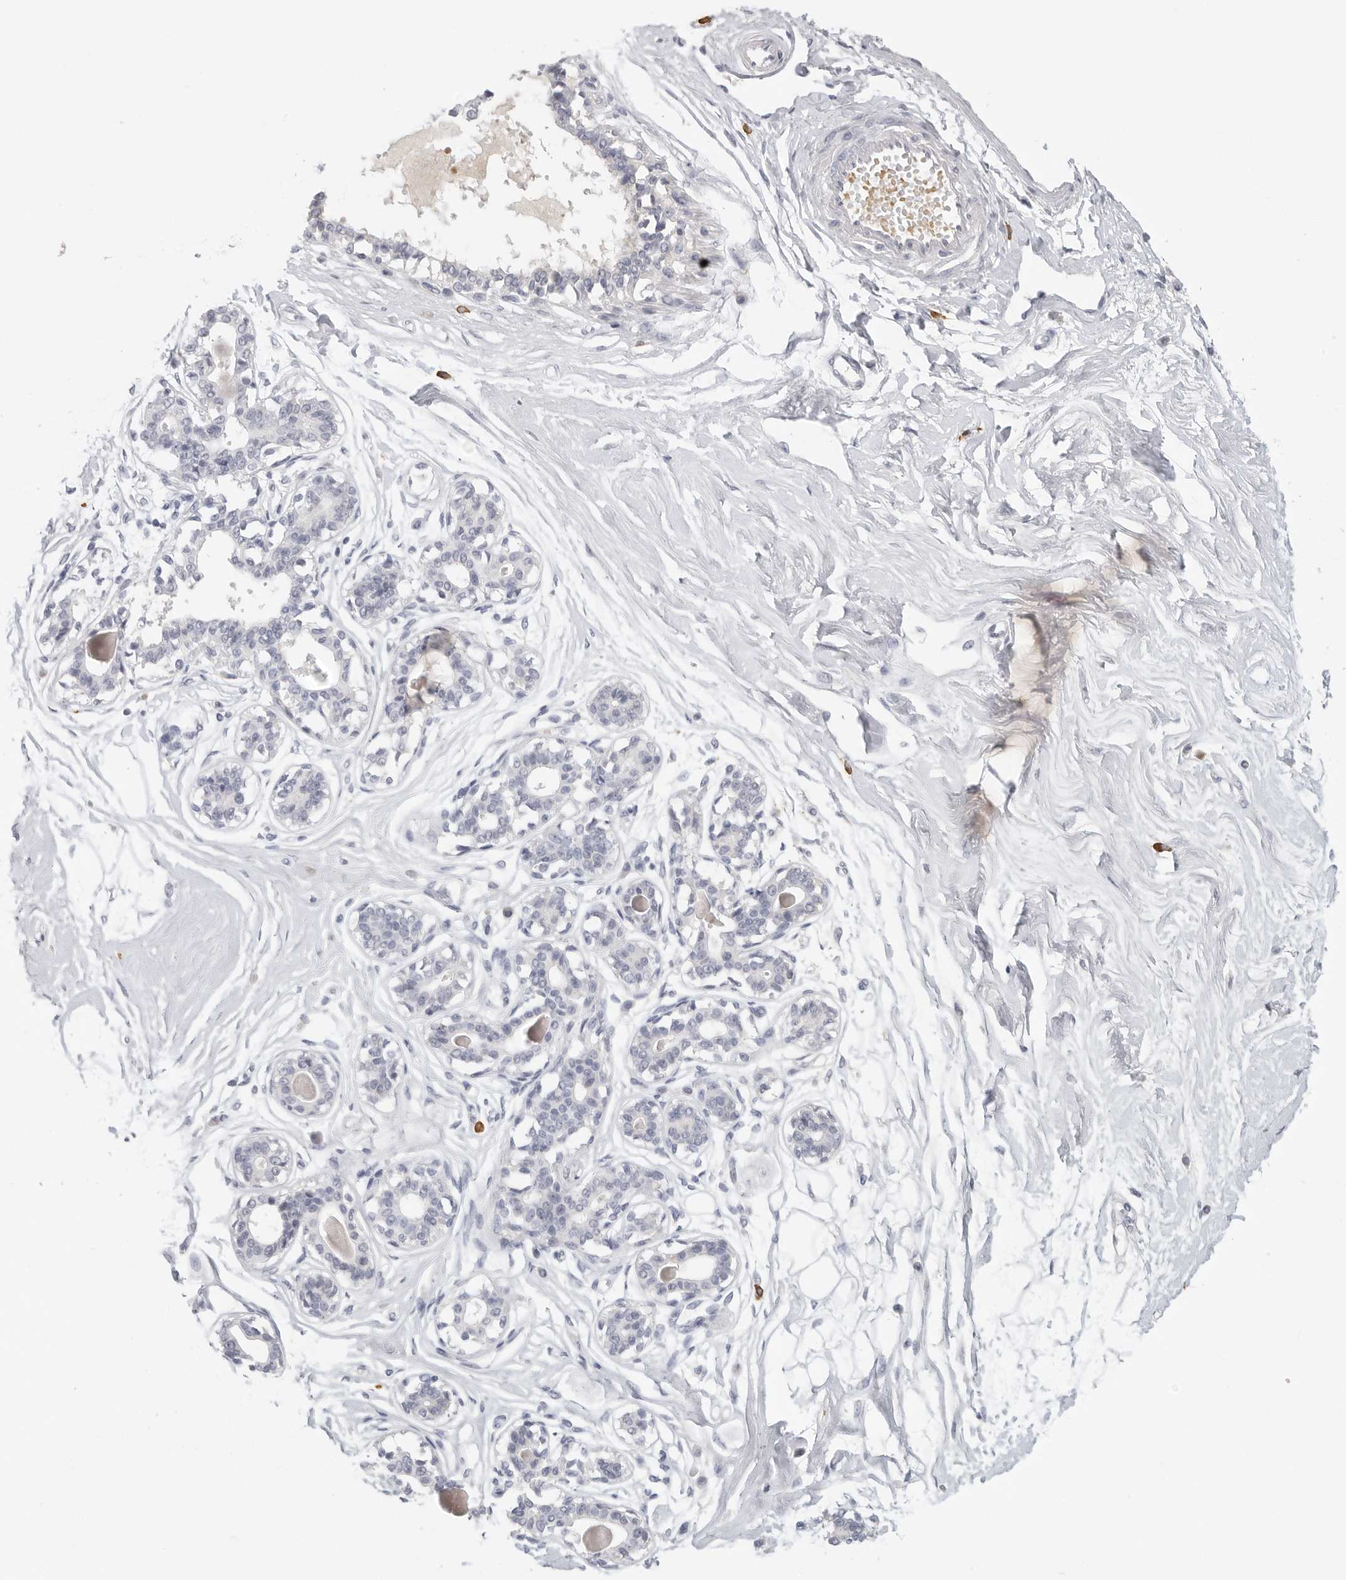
{"staining": {"intensity": "negative", "quantity": "none", "location": "none"}, "tissue": "breast", "cell_type": "Adipocytes", "image_type": "normal", "snomed": [{"axis": "morphology", "description": "Normal tissue, NOS"}, {"axis": "topography", "description": "Breast"}], "caption": "Breast was stained to show a protein in brown. There is no significant staining in adipocytes. The staining was performed using DAB to visualize the protein expression in brown, while the nuclei were stained in blue with hematoxylin (Magnification: 20x).", "gene": "DNAJC11", "patient": {"sex": "female", "age": 45}}